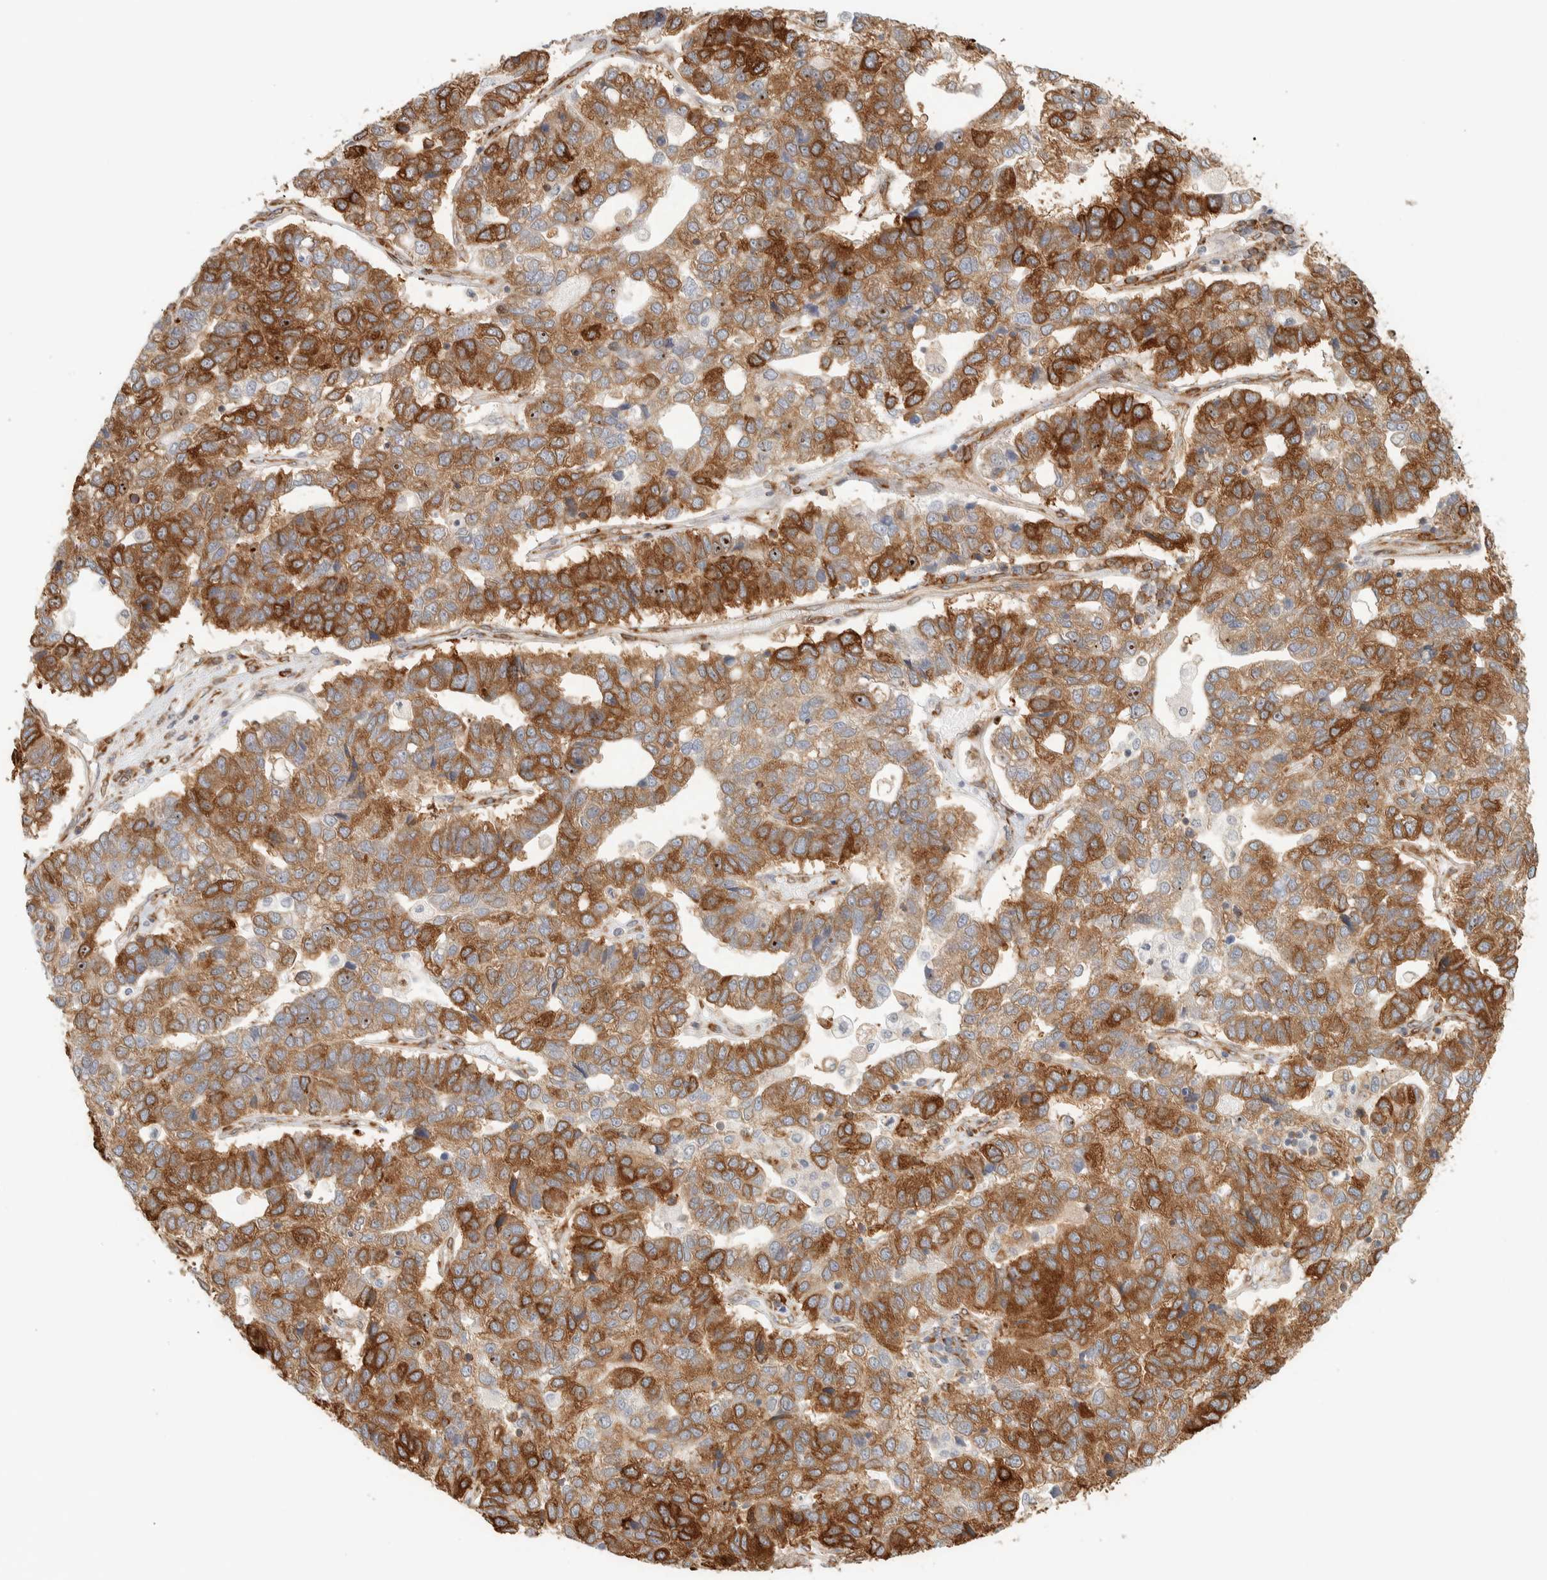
{"staining": {"intensity": "strong", "quantity": ">75%", "location": "cytoplasmic/membranous"}, "tissue": "pancreatic cancer", "cell_type": "Tumor cells", "image_type": "cancer", "snomed": [{"axis": "morphology", "description": "Adenocarcinoma, NOS"}, {"axis": "topography", "description": "Pancreas"}], "caption": "There is high levels of strong cytoplasmic/membranous staining in tumor cells of pancreatic adenocarcinoma, as demonstrated by immunohistochemical staining (brown color).", "gene": "LLGL2", "patient": {"sex": "female", "age": 61}}